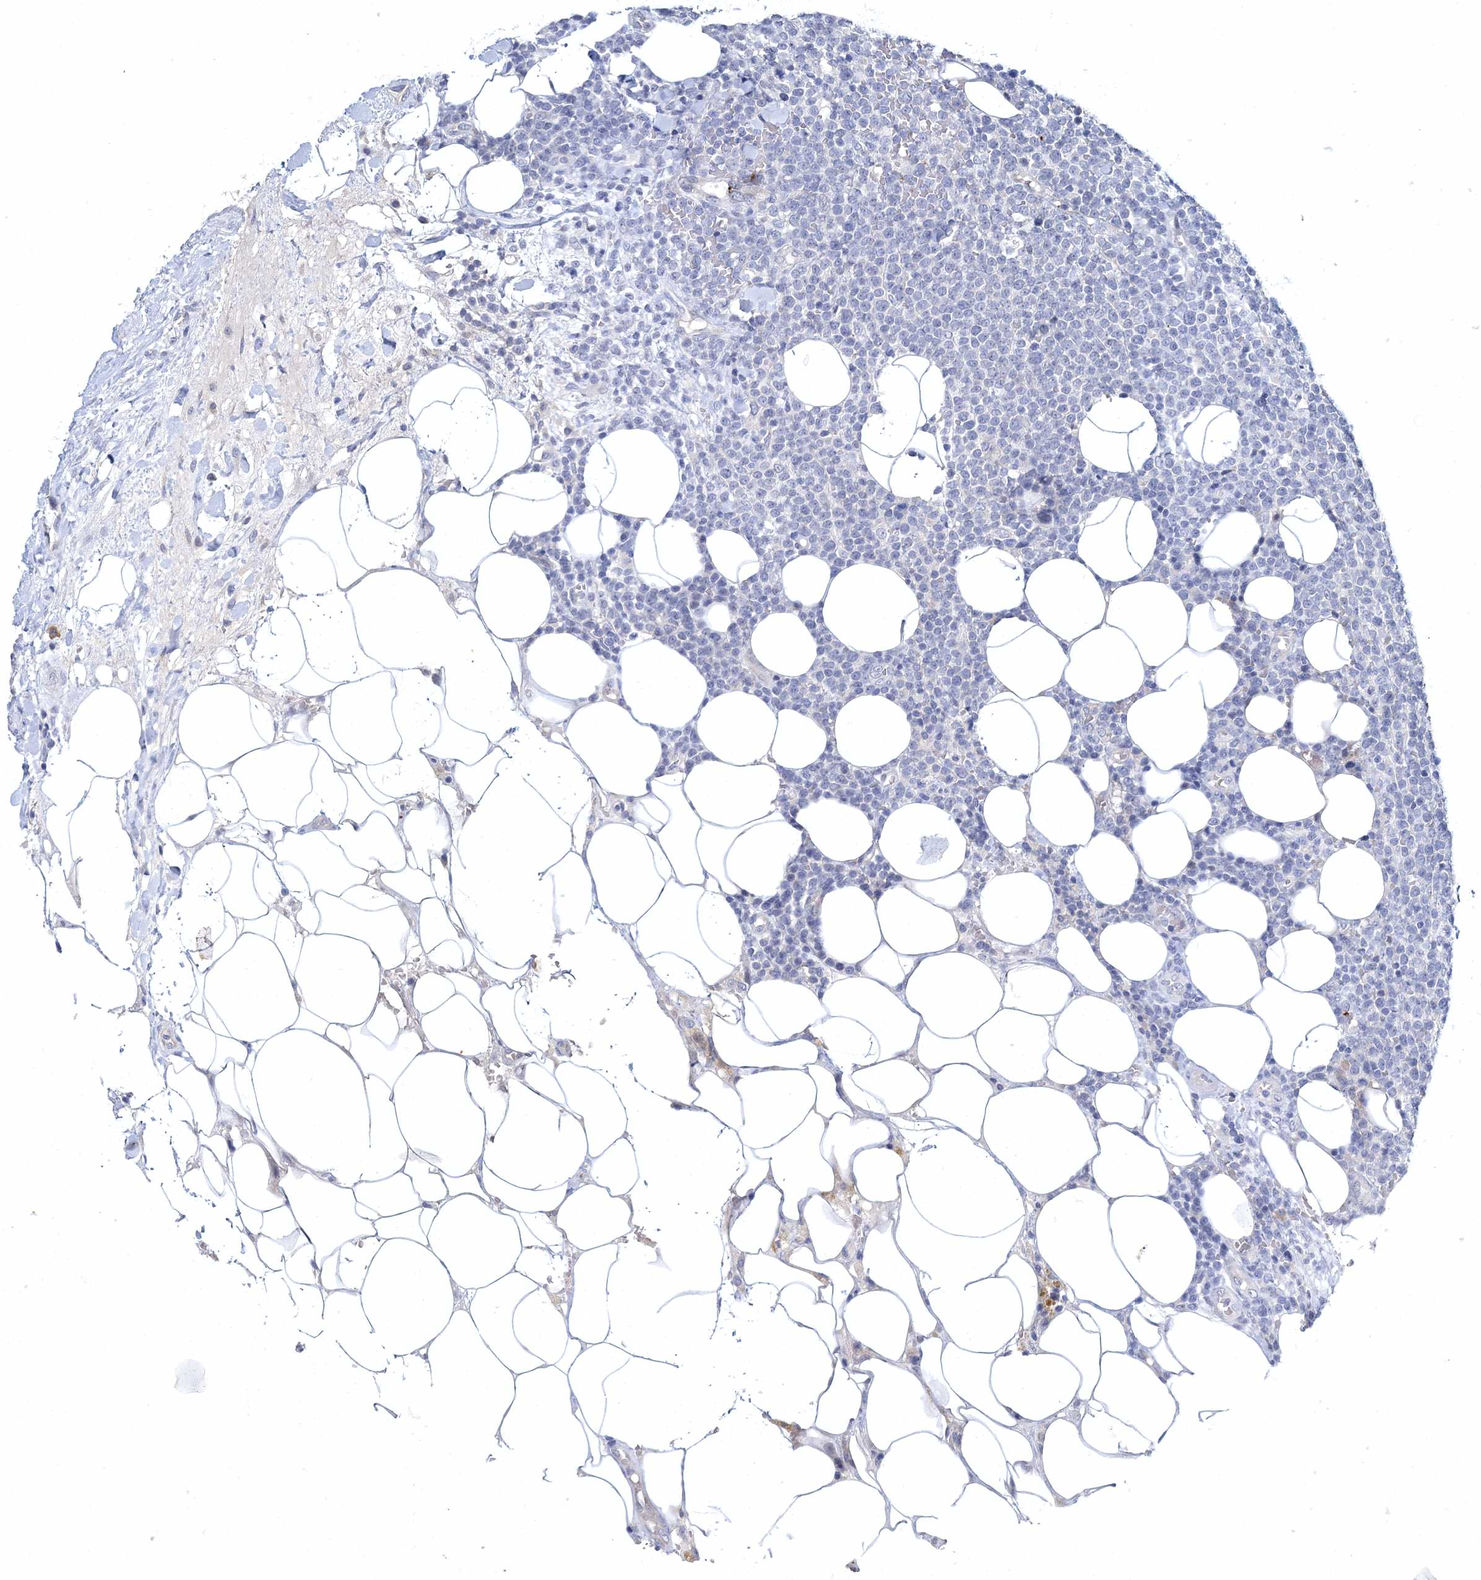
{"staining": {"intensity": "negative", "quantity": "none", "location": "none"}, "tissue": "lymphoma", "cell_type": "Tumor cells", "image_type": "cancer", "snomed": [{"axis": "morphology", "description": "Malignant lymphoma, non-Hodgkin's type, High grade"}, {"axis": "topography", "description": "Lymph node"}], "caption": "Immunohistochemistry image of neoplastic tissue: human malignant lymphoma, non-Hodgkin's type (high-grade) stained with DAB exhibits no significant protein expression in tumor cells. Brightfield microscopy of IHC stained with DAB (3,3'-diaminobenzidine) (brown) and hematoxylin (blue), captured at high magnification.", "gene": "MYOZ2", "patient": {"sex": "male", "age": 61}}